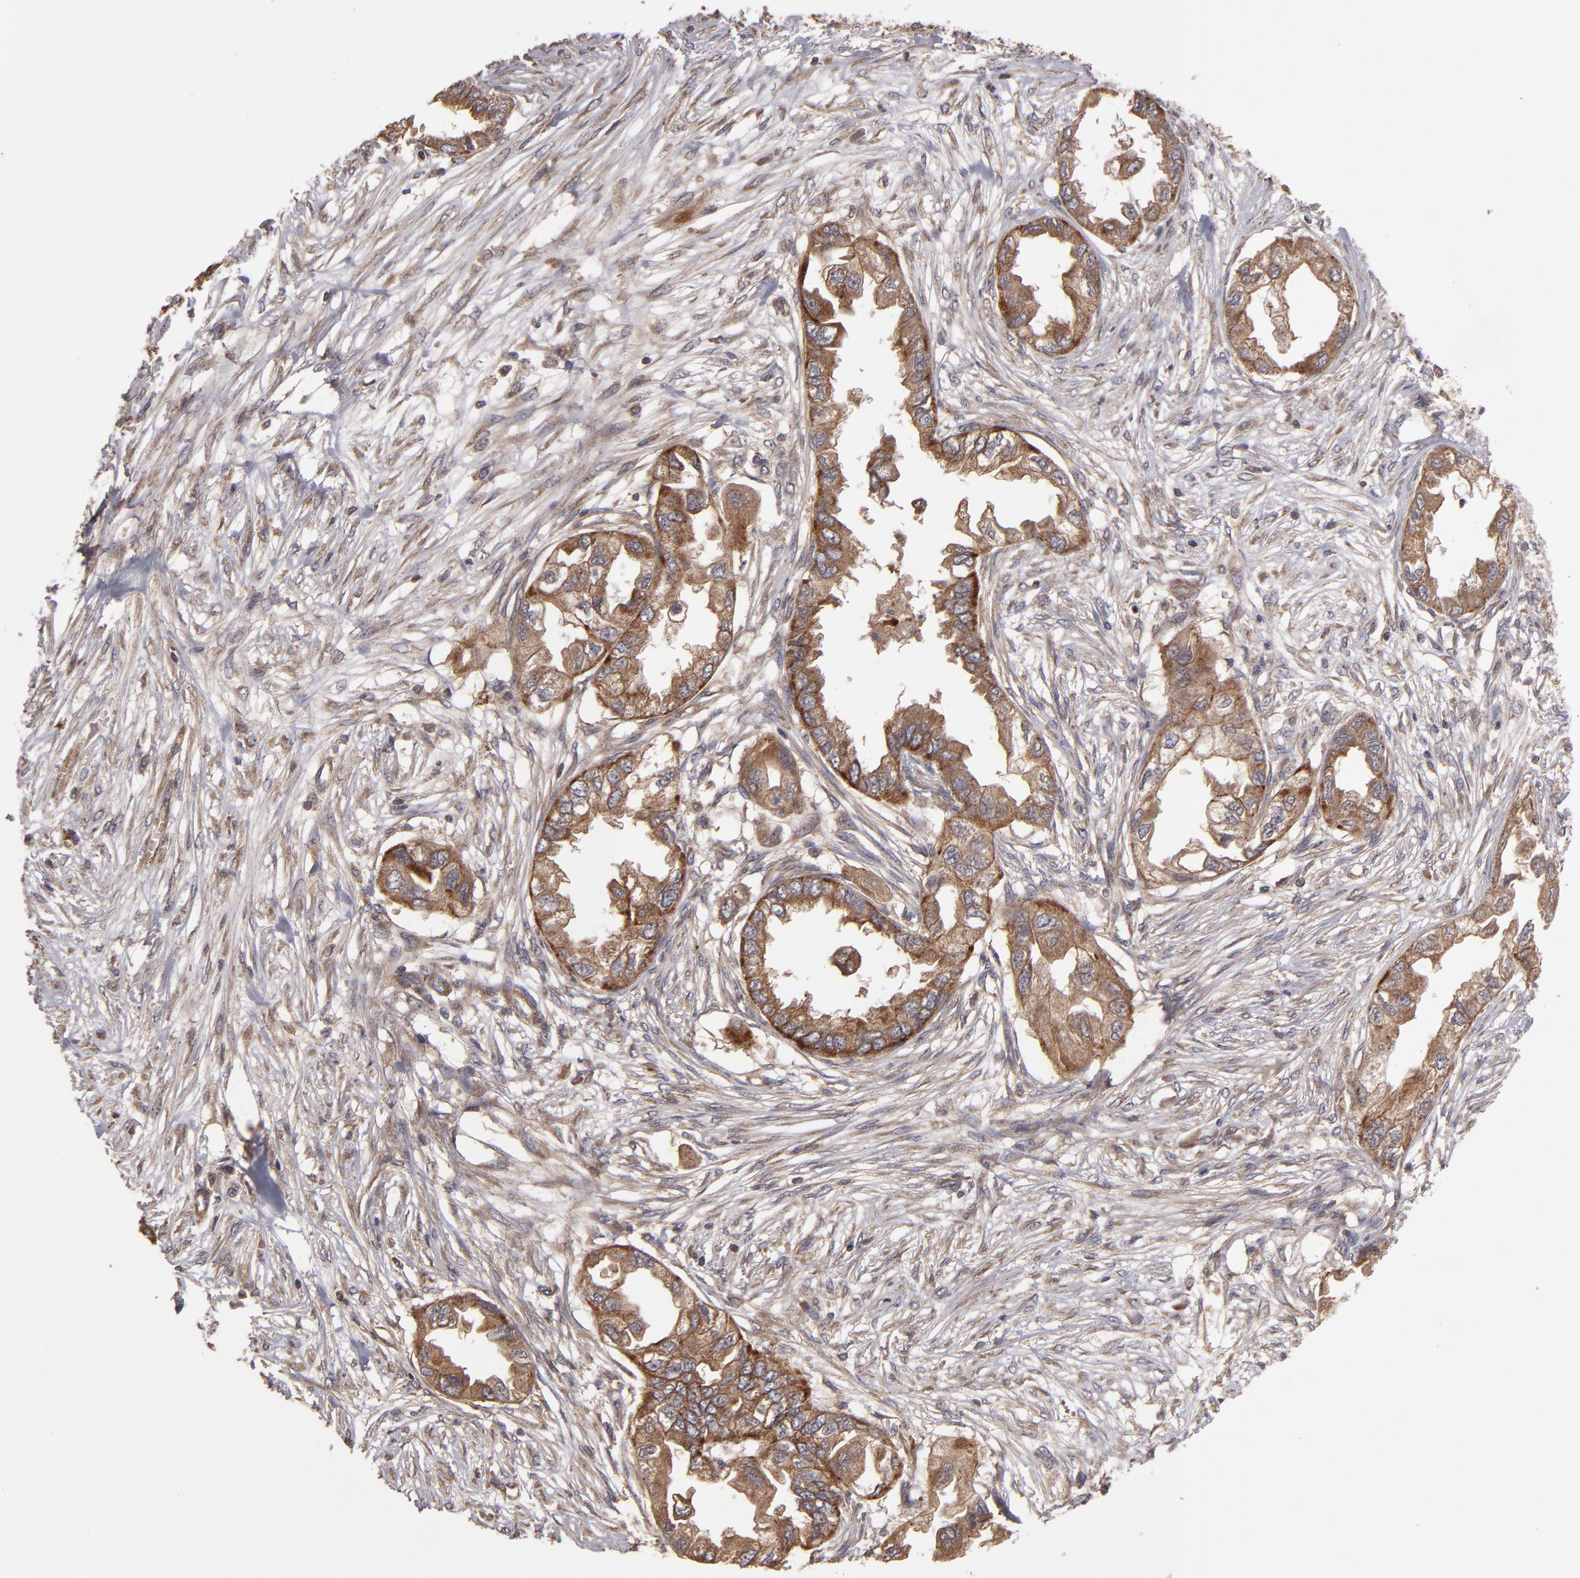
{"staining": {"intensity": "moderate", "quantity": ">75%", "location": "cytoplasmic/membranous"}, "tissue": "endometrial cancer", "cell_type": "Tumor cells", "image_type": "cancer", "snomed": [{"axis": "morphology", "description": "Adenocarcinoma, NOS"}, {"axis": "topography", "description": "Endometrium"}], "caption": "Immunohistochemical staining of endometrial cancer (adenocarcinoma) demonstrates medium levels of moderate cytoplasmic/membranous positivity in approximately >75% of tumor cells. (DAB = brown stain, brightfield microscopy at high magnification).", "gene": "RPS6KA6", "patient": {"sex": "female", "age": 67}}